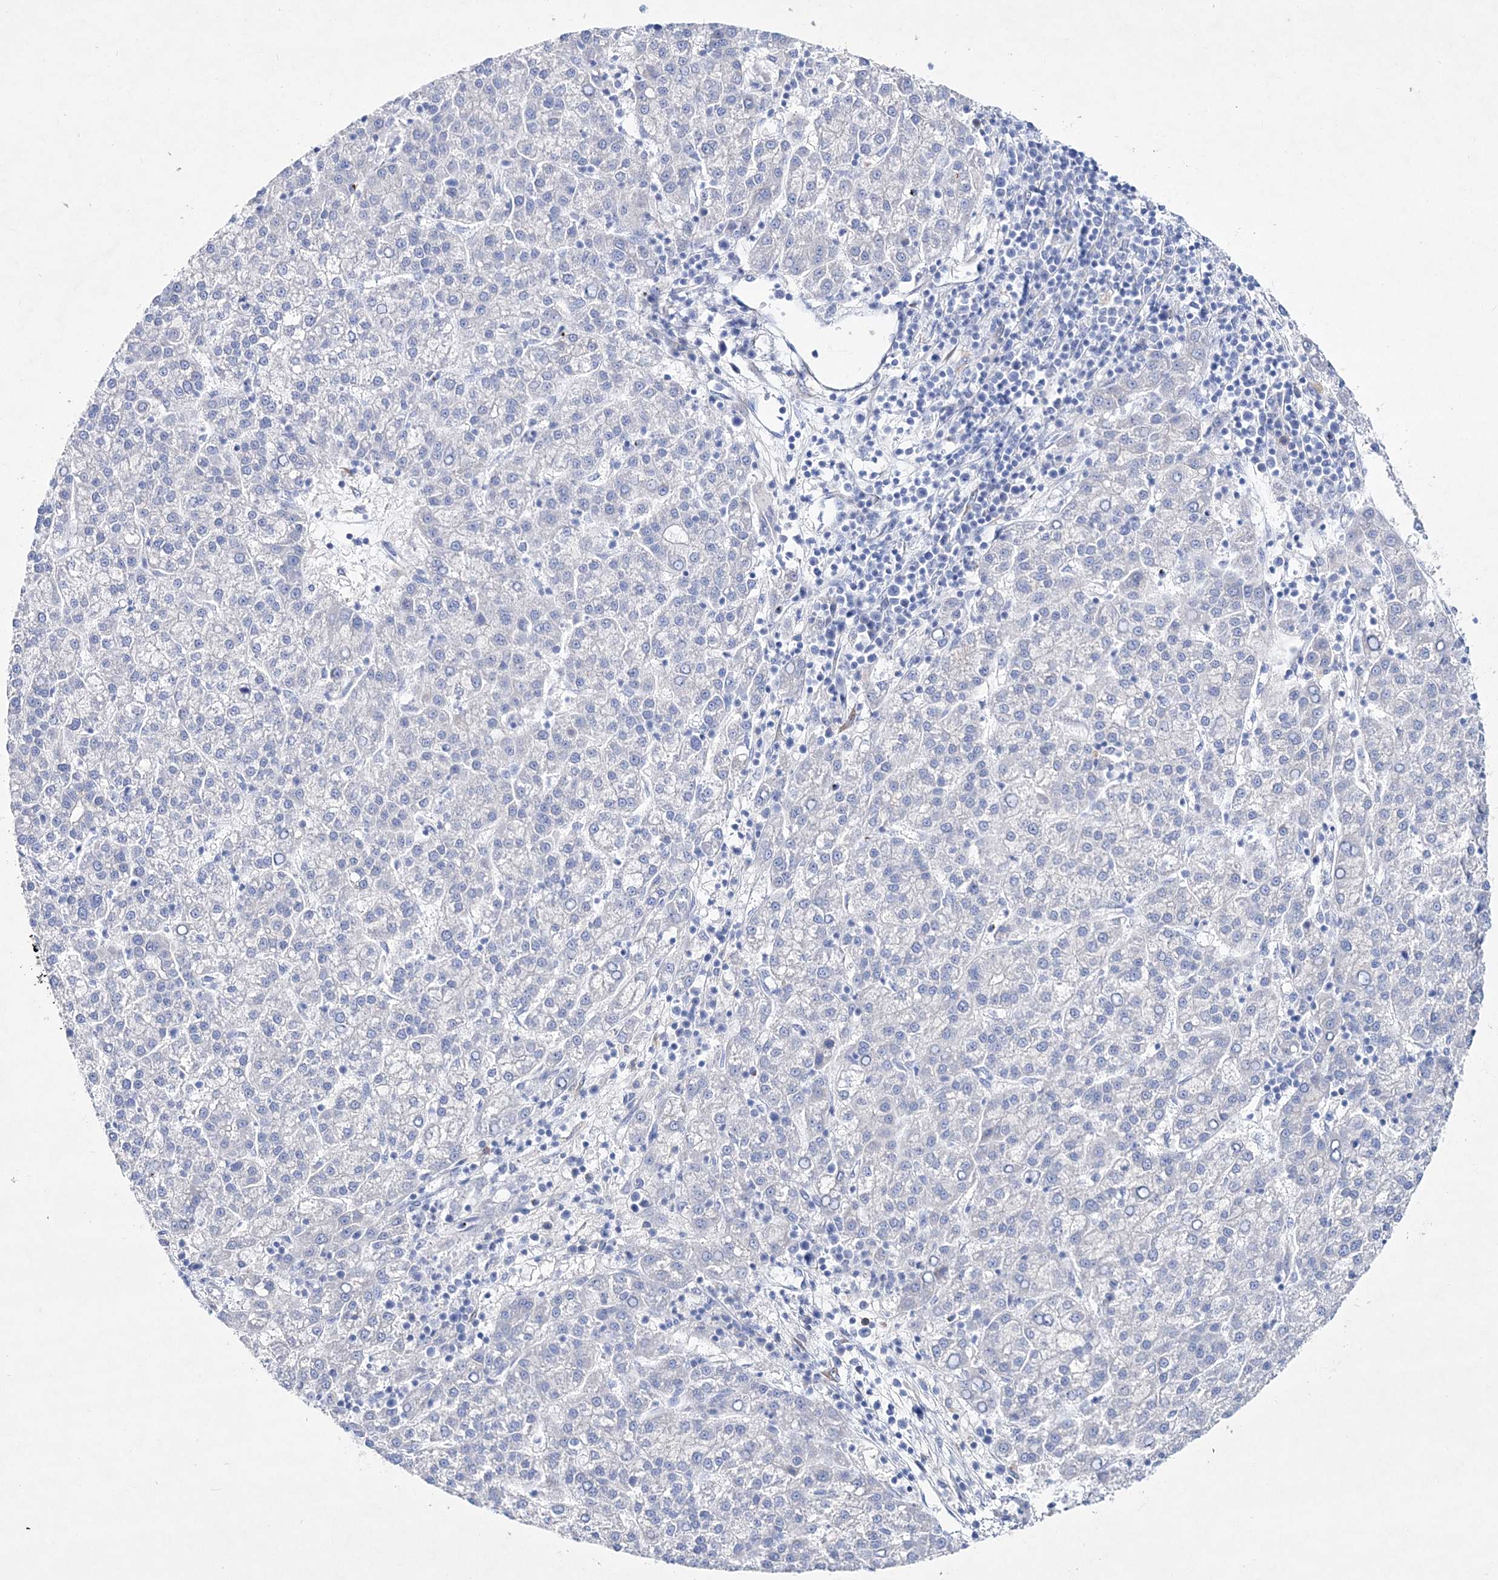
{"staining": {"intensity": "negative", "quantity": "none", "location": "none"}, "tissue": "liver cancer", "cell_type": "Tumor cells", "image_type": "cancer", "snomed": [{"axis": "morphology", "description": "Carcinoma, Hepatocellular, NOS"}, {"axis": "topography", "description": "Liver"}], "caption": "High magnification brightfield microscopy of liver cancer (hepatocellular carcinoma) stained with DAB (brown) and counterstained with hematoxylin (blue): tumor cells show no significant positivity. The staining was performed using DAB to visualize the protein expression in brown, while the nuclei were stained in blue with hematoxylin (Magnification: 20x).", "gene": "SPINK7", "patient": {"sex": "female", "age": 58}}